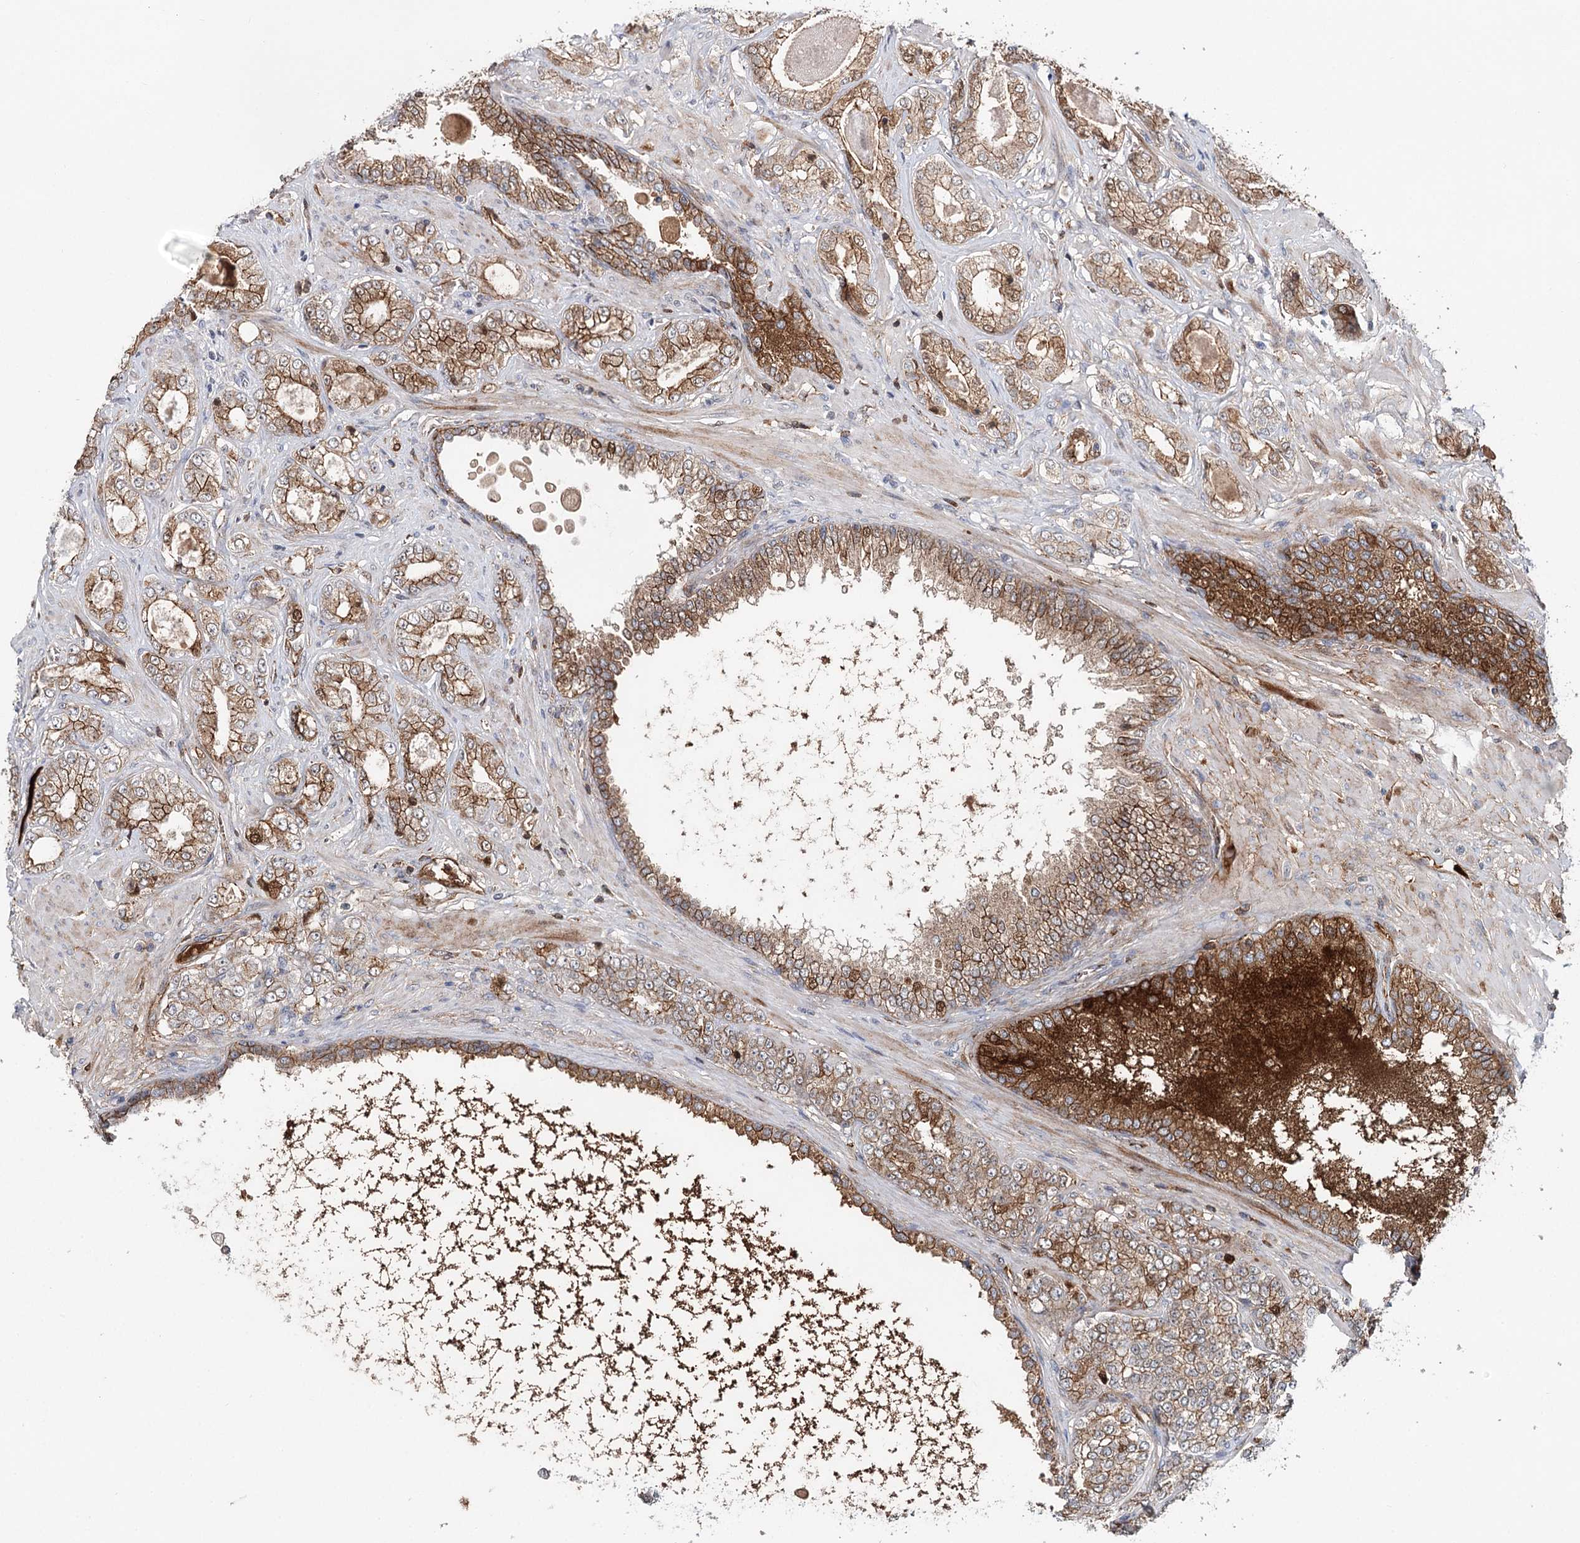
{"staining": {"intensity": "moderate", "quantity": ">75%", "location": "cytoplasmic/membranous"}, "tissue": "prostate cancer", "cell_type": "Tumor cells", "image_type": "cancer", "snomed": [{"axis": "morphology", "description": "Normal tissue, NOS"}, {"axis": "morphology", "description": "Adenocarcinoma, High grade"}, {"axis": "topography", "description": "Prostate"}], "caption": "Immunohistochemistry (IHC) histopathology image of human prostate adenocarcinoma (high-grade) stained for a protein (brown), which exhibits medium levels of moderate cytoplasmic/membranous expression in about >75% of tumor cells.", "gene": "PKP4", "patient": {"sex": "male", "age": 83}}